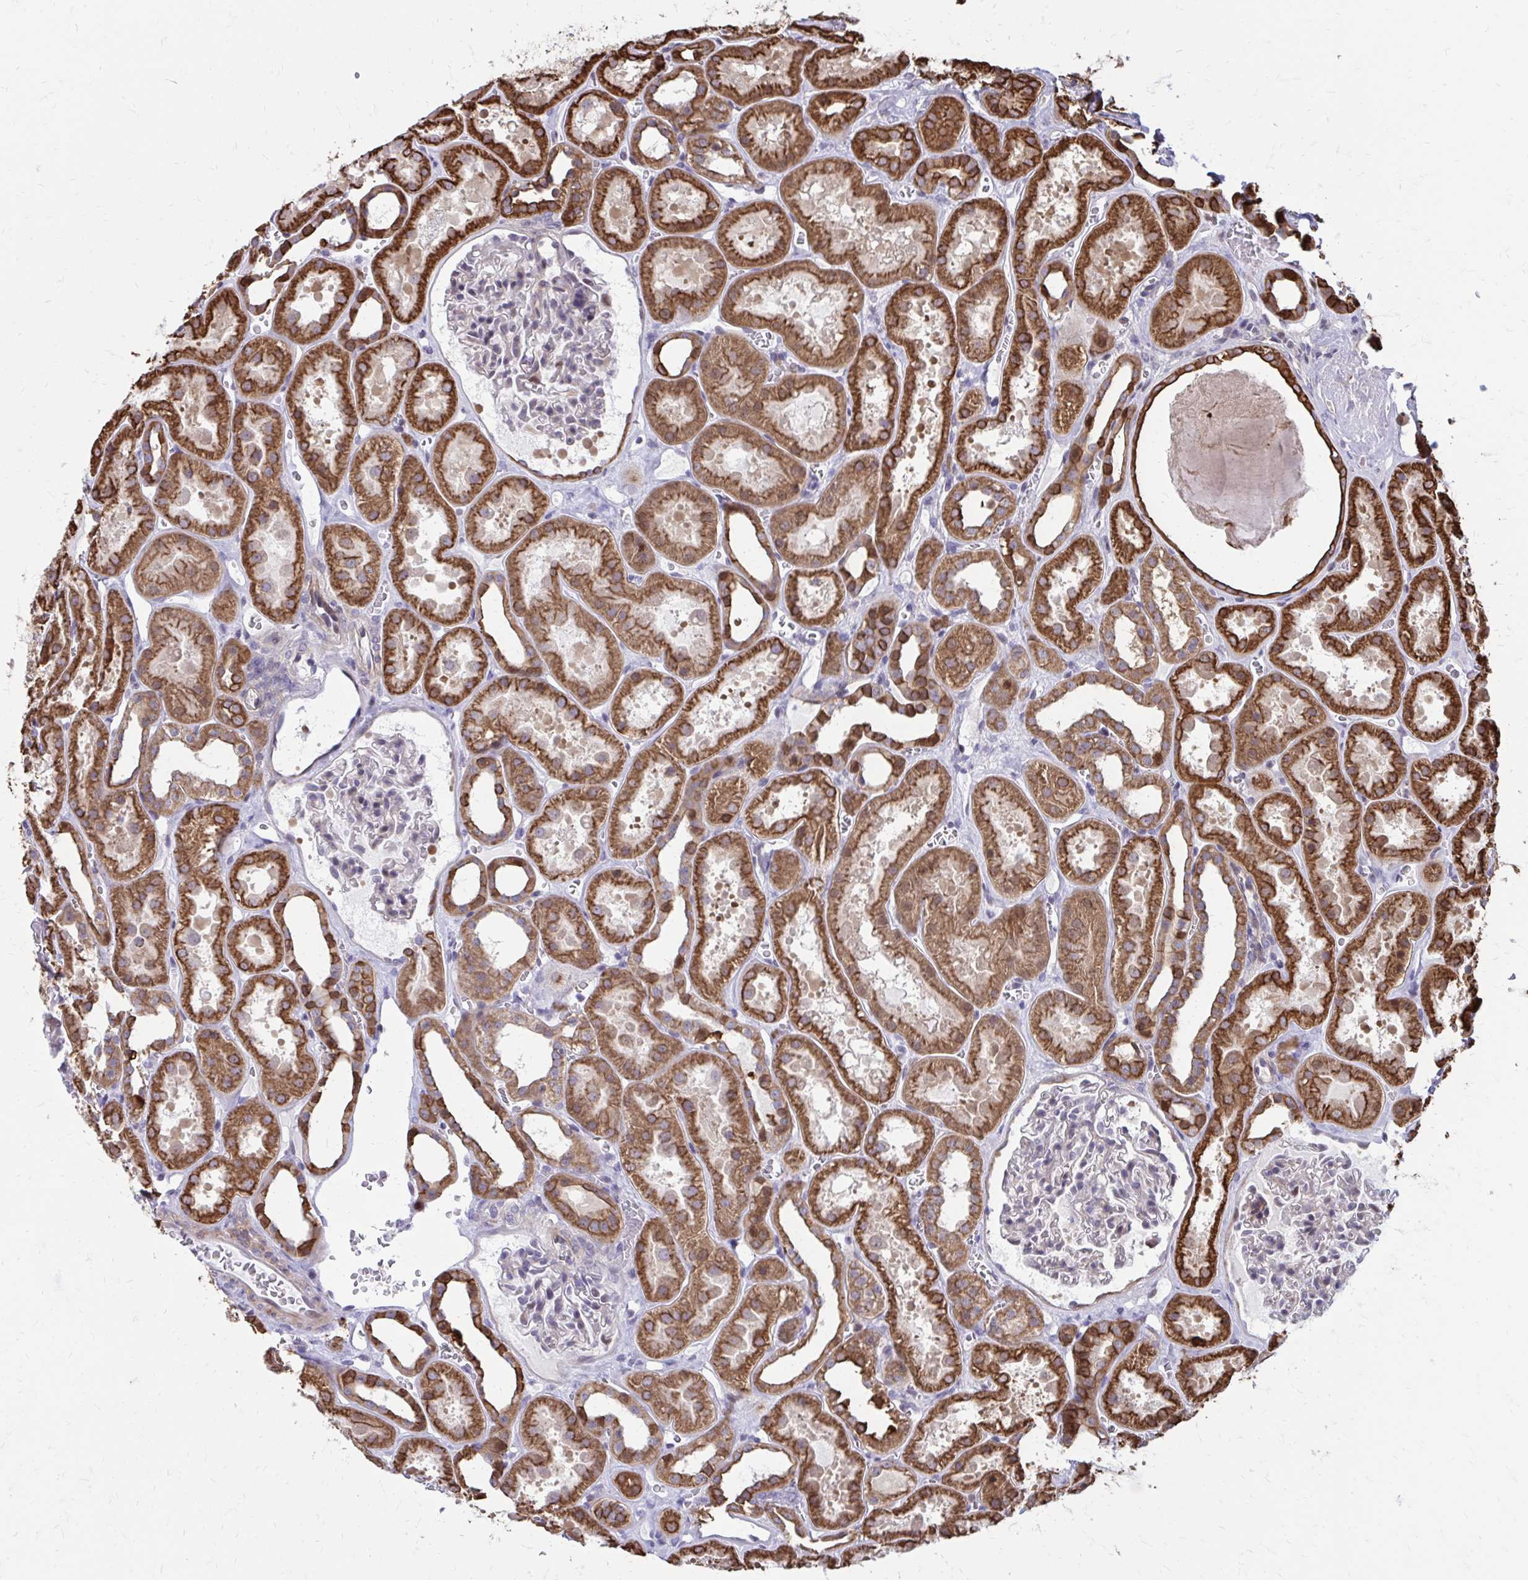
{"staining": {"intensity": "weak", "quantity": "<25%", "location": "nuclear"}, "tissue": "kidney", "cell_type": "Cells in glomeruli", "image_type": "normal", "snomed": [{"axis": "morphology", "description": "Normal tissue, NOS"}, {"axis": "topography", "description": "Kidney"}], "caption": "This histopathology image is of normal kidney stained with immunohistochemistry to label a protein in brown with the nuclei are counter-stained blue. There is no positivity in cells in glomeruli.", "gene": "ANKRD30B", "patient": {"sex": "female", "age": 41}}